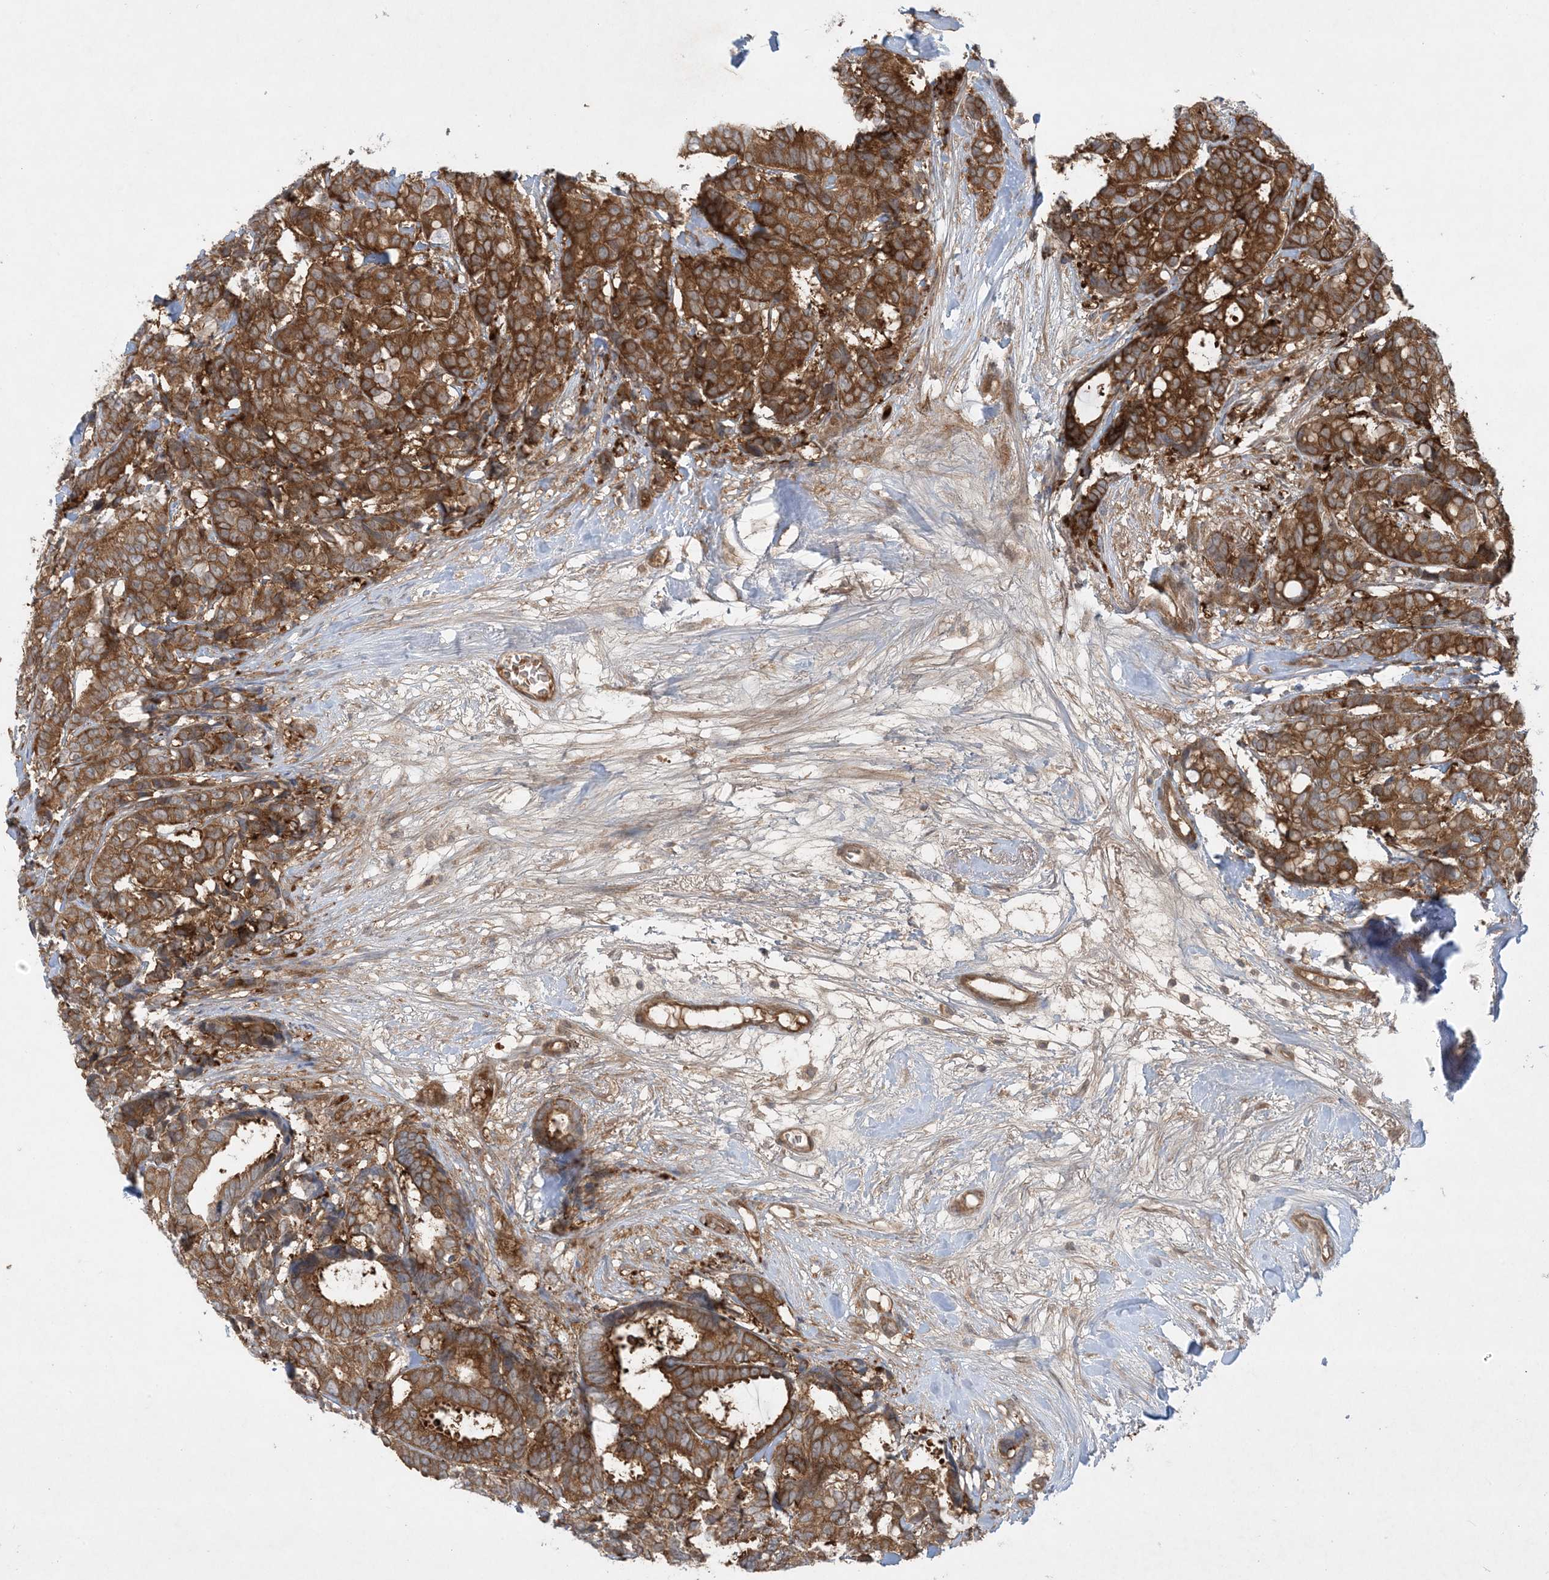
{"staining": {"intensity": "moderate", "quantity": ">75%", "location": "cytoplasmic/membranous"}, "tissue": "breast cancer", "cell_type": "Tumor cells", "image_type": "cancer", "snomed": [{"axis": "morphology", "description": "Duct carcinoma"}, {"axis": "topography", "description": "Breast"}], "caption": "The image shows immunohistochemical staining of breast infiltrating ductal carcinoma. There is moderate cytoplasmic/membranous expression is identified in approximately >75% of tumor cells. Using DAB (brown) and hematoxylin (blue) stains, captured at high magnification using brightfield microscopy.", "gene": "STAM2", "patient": {"sex": "female", "age": 87}}